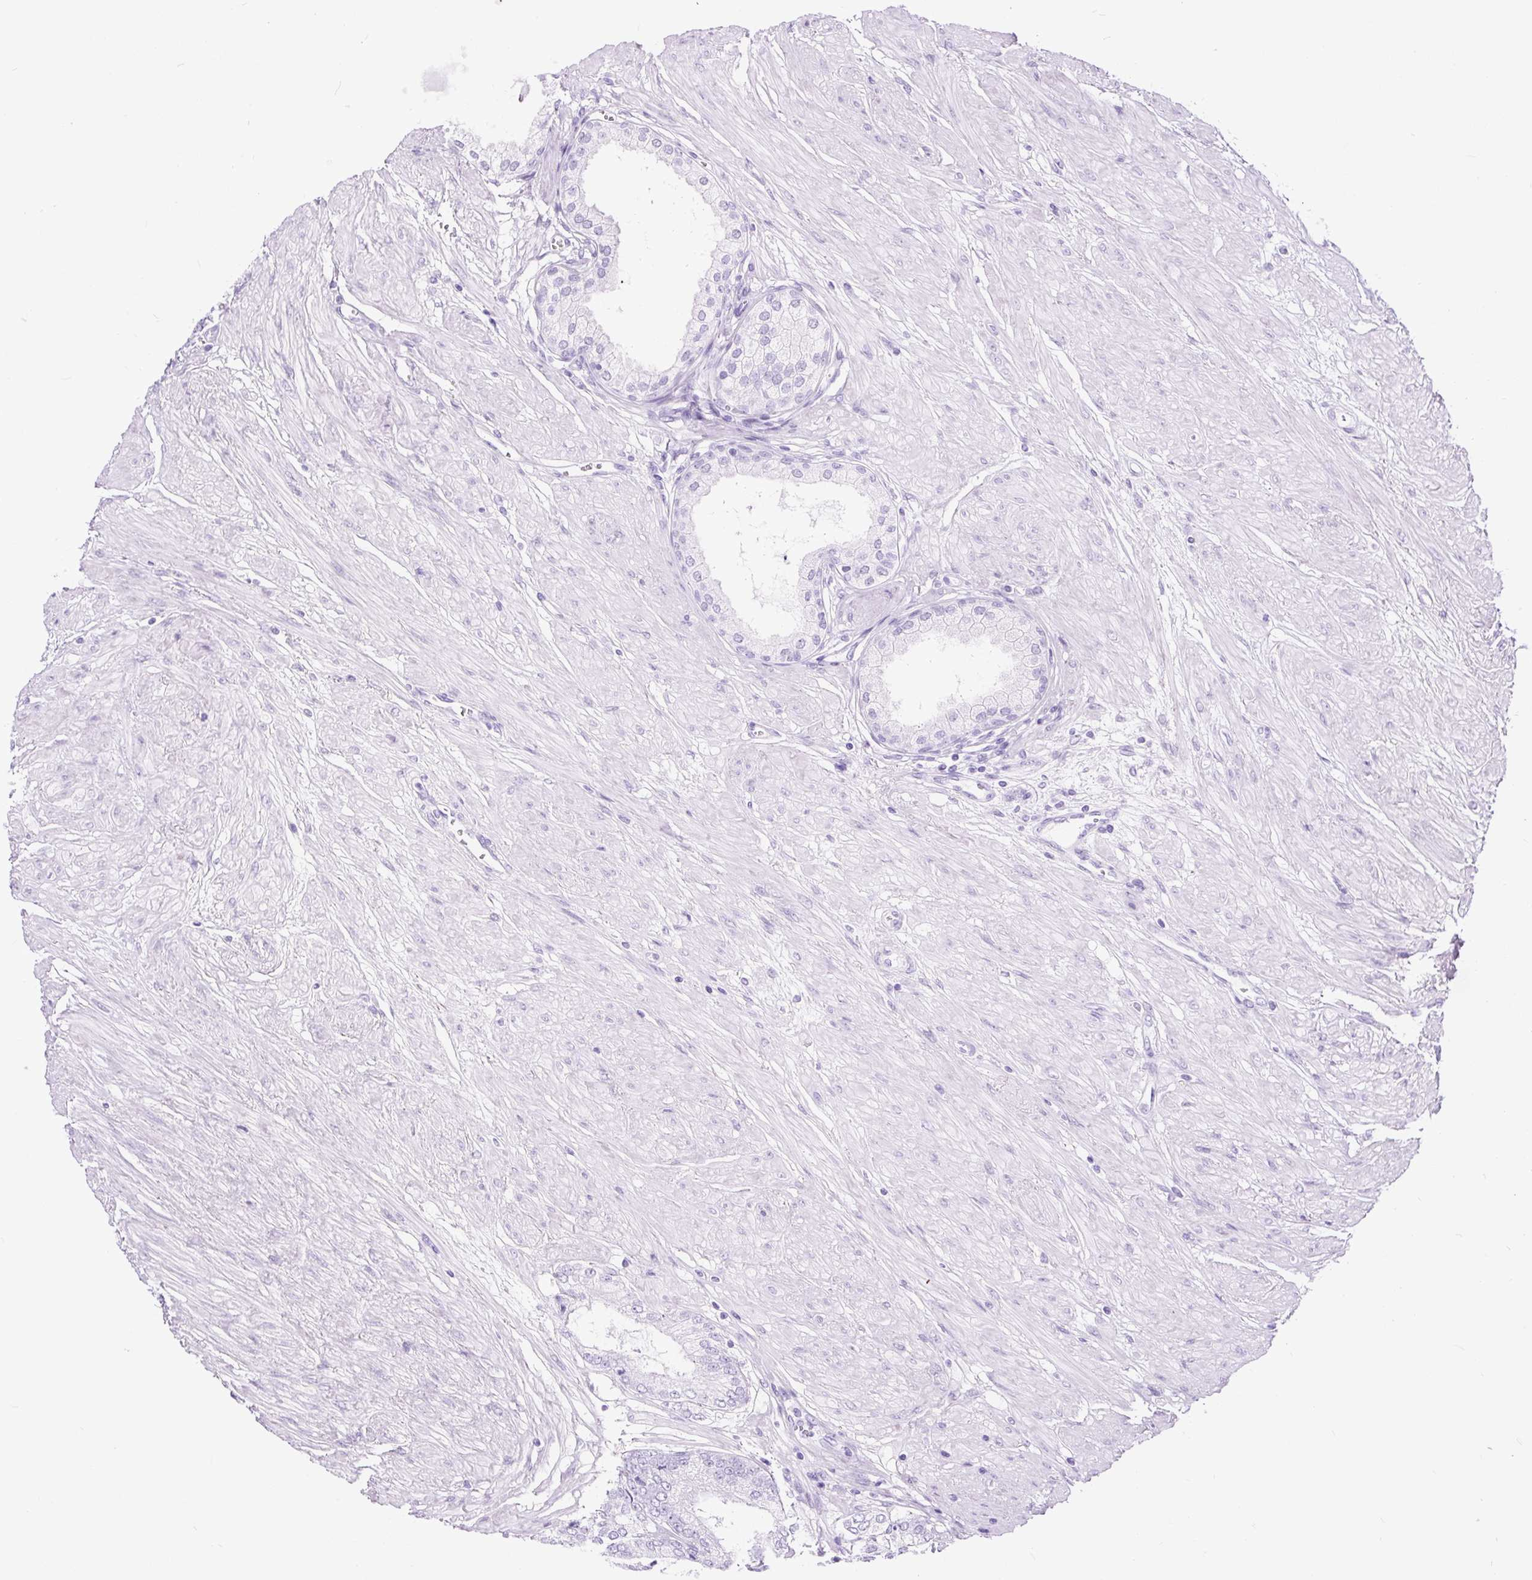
{"staining": {"intensity": "negative", "quantity": "none", "location": "none"}, "tissue": "prostate cancer", "cell_type": "Tumor cells", "image_type": "cancer", "snomed": [{"axis": "morphology", "description": "Adenocarcinoma, High grade"}, {"axis": "topography", "description": "Prostate and seminal vesicle, NOS"}], "caption": "Photomicrograph shows no significant protein positivity in tumor cells of adenocarcinoma (high-grade) (prostate). Brightfield microscopy of IHC stained with DAB (brown) and hematoxylin (blue), captured at high magnification.", "gene": "RACGAP1", "patient": {"sex": "male", "age": 64}}